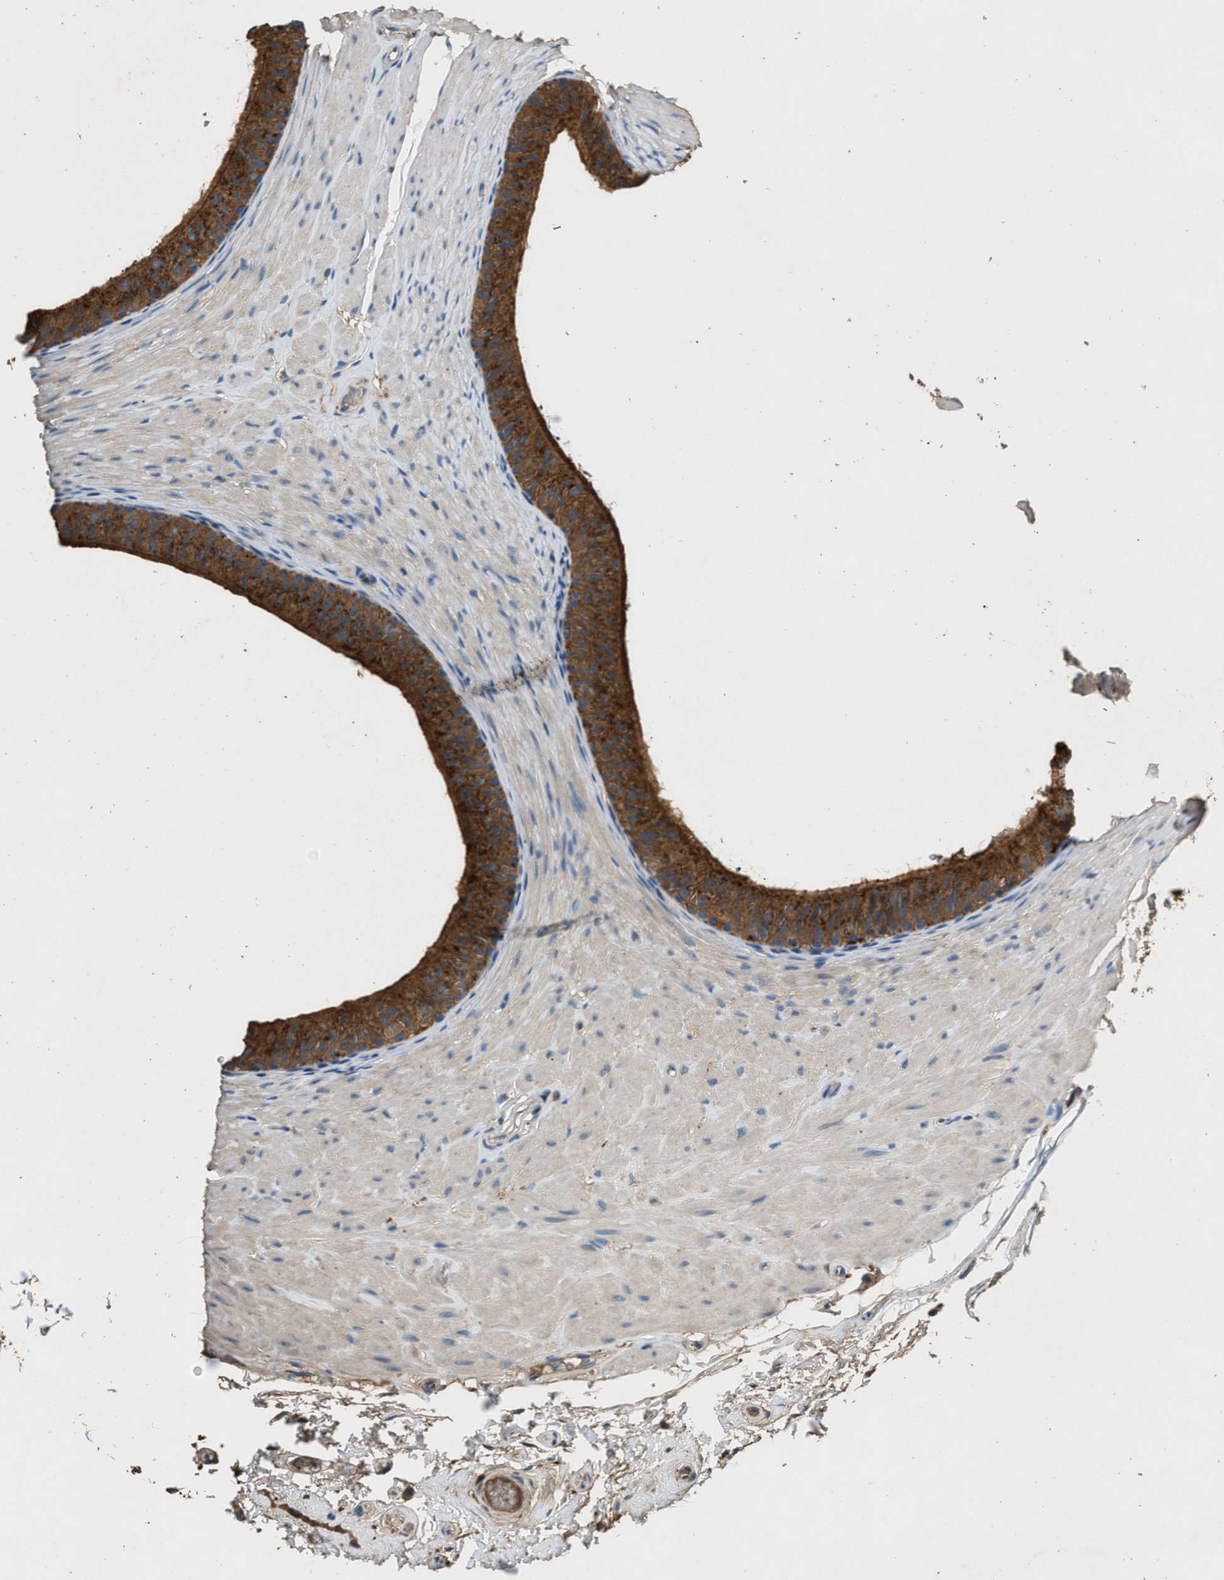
{"staining": {"intensity": "moderate", "quantity": ">75%", "location": "cytoplasmic/membranous"}, "tissue": "epididymis", "cell_type": "Glandular cells", "image_type": "normal", "snomed": [{"axis": "morphology", "description": "Normal tissue, NOS"}, {"axis": "topography", "description": "Epididymis"}], "caption": "High-magnification brightfield microscopy of normal epididymis stained with DAB (3,3'-diaminobenzidine) (brown) and counterstained with hematoxylin (blue). glandular cells exhibit moderate cytoplasmic/membranous positivity is identified in about>75% of cells.", "gene": "BLOC1S1", "patient": {"sex": "male", "age": 34}}